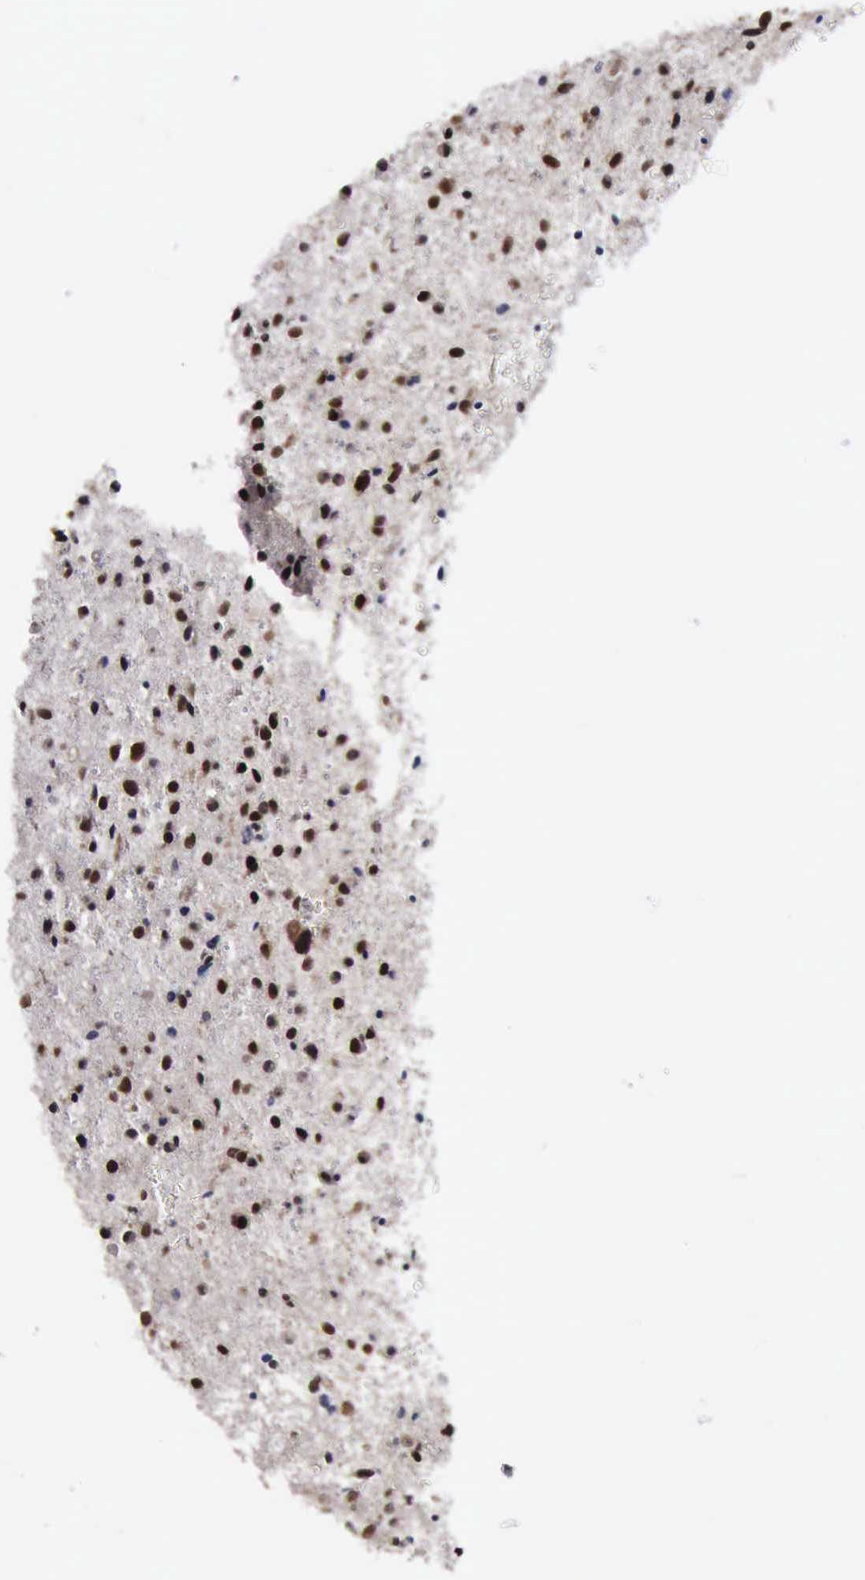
{"staining": {"intensity": "strong", "quantity": ">75%", "location": "cytoplasmic/membranous,nuclear"}, "tissue": "glioma", "cell_type": "Tumor cells", "image_type": "cancer", "snomed": [{"axis": "morphology", "description": "Glioma, malignant, Low grade"}, {"axis": "topography", "description": "Brain"}], "caption": "There is high levels of strong cytoplasmic/membranous and nuclear positivity in tumor cells of low-grade glioma (malignant), as demonstrated by immunohistochemical staining (brown color).", "gene": "RTCB", "patient": {"sex": "female", "age": 46}}